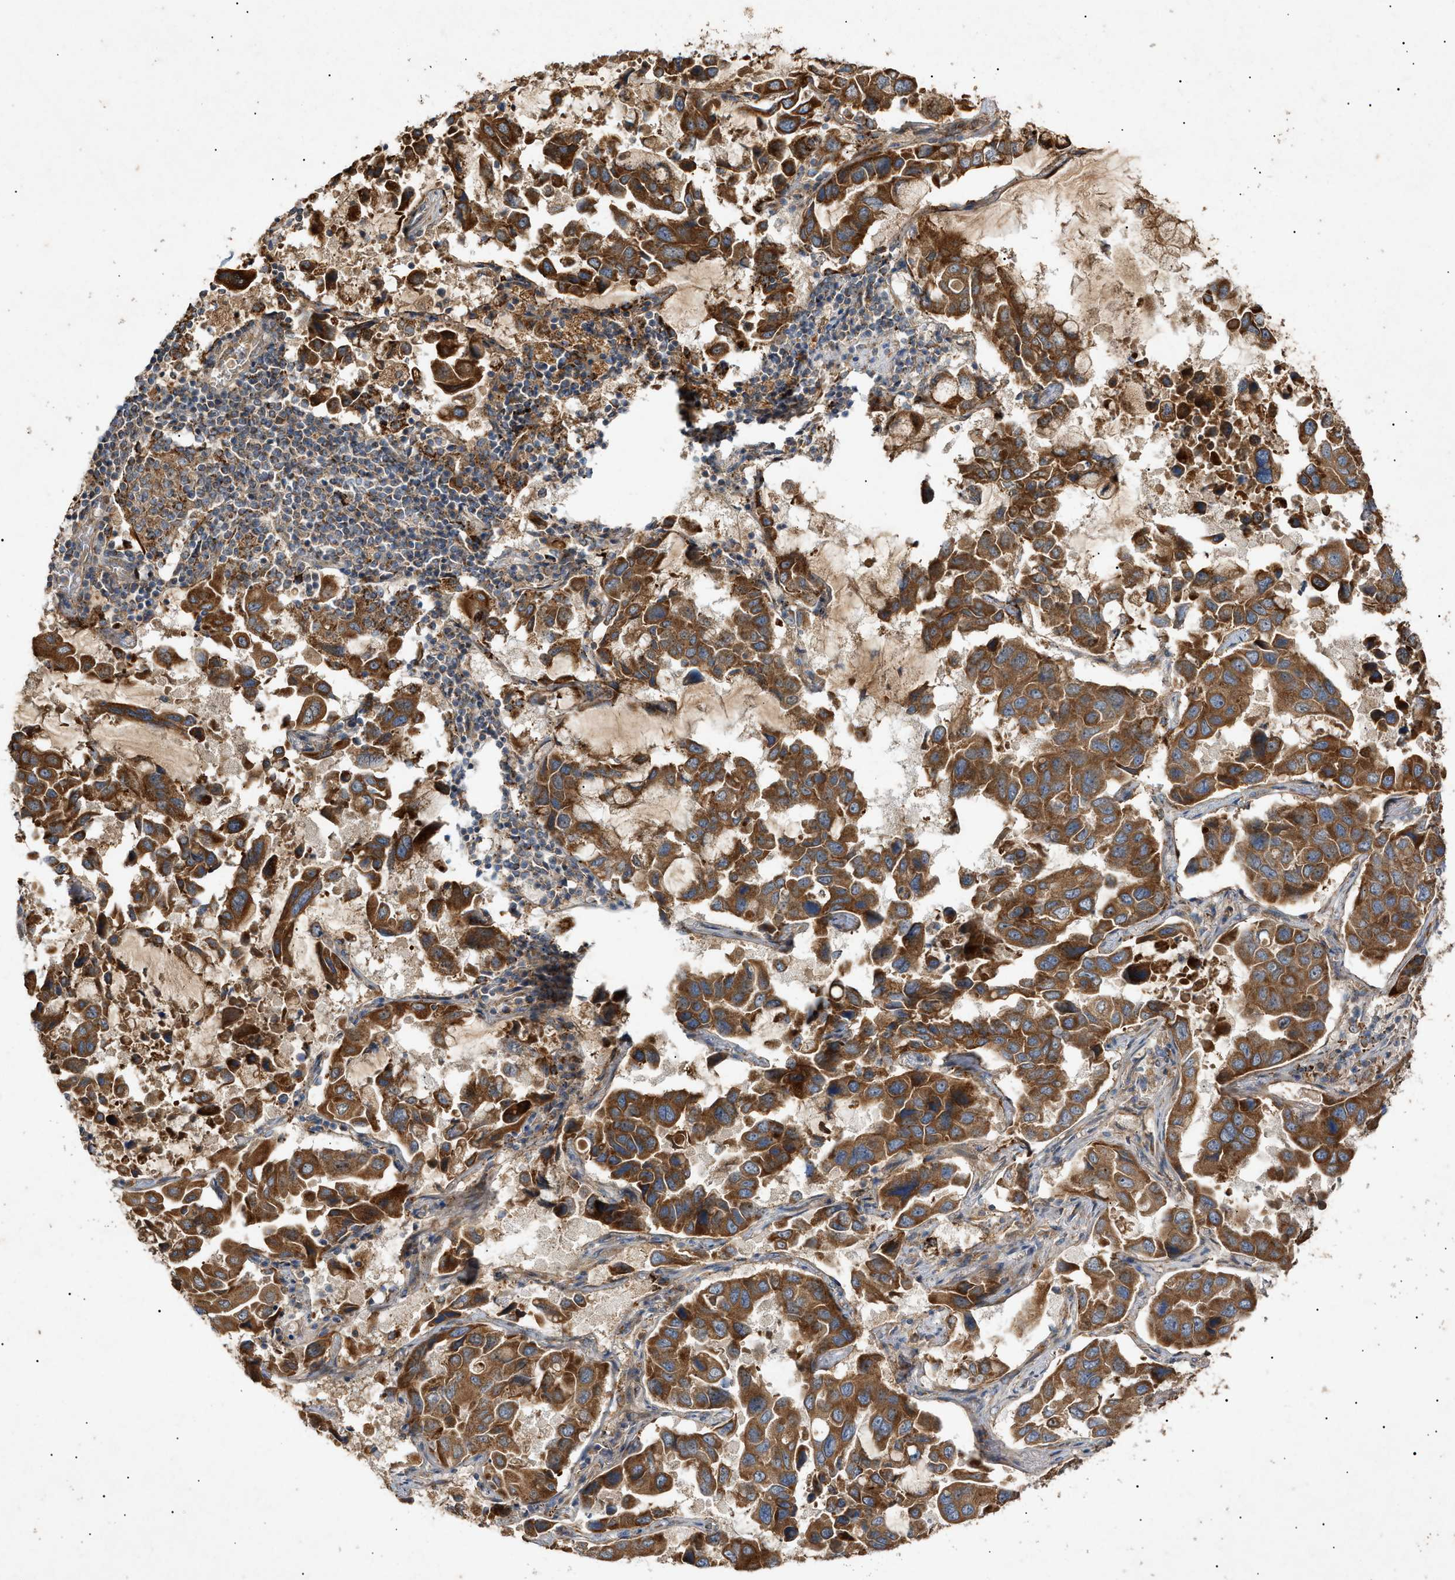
{"staining": {"intensity": "strong", "quantity": ">75%", "location": "cytoplasmic/membranous"}, "tissue": "lung cancer", "cell_type": "Tumor cells", "image_type": "cancer", "snomed": [{"axis": "morphology", "description": "Adenocarcinoma, NOS"}, {"axis": "topography", "description": "Lung"}], "caption": "Protein expression analysis of lung cancer (adenocarcinoma) displays strong cytoplasmic/membranous staining in about >75% of tumor cells.", "gene": "MTCH1", "patient": {"sex": "male", "age": 64}}